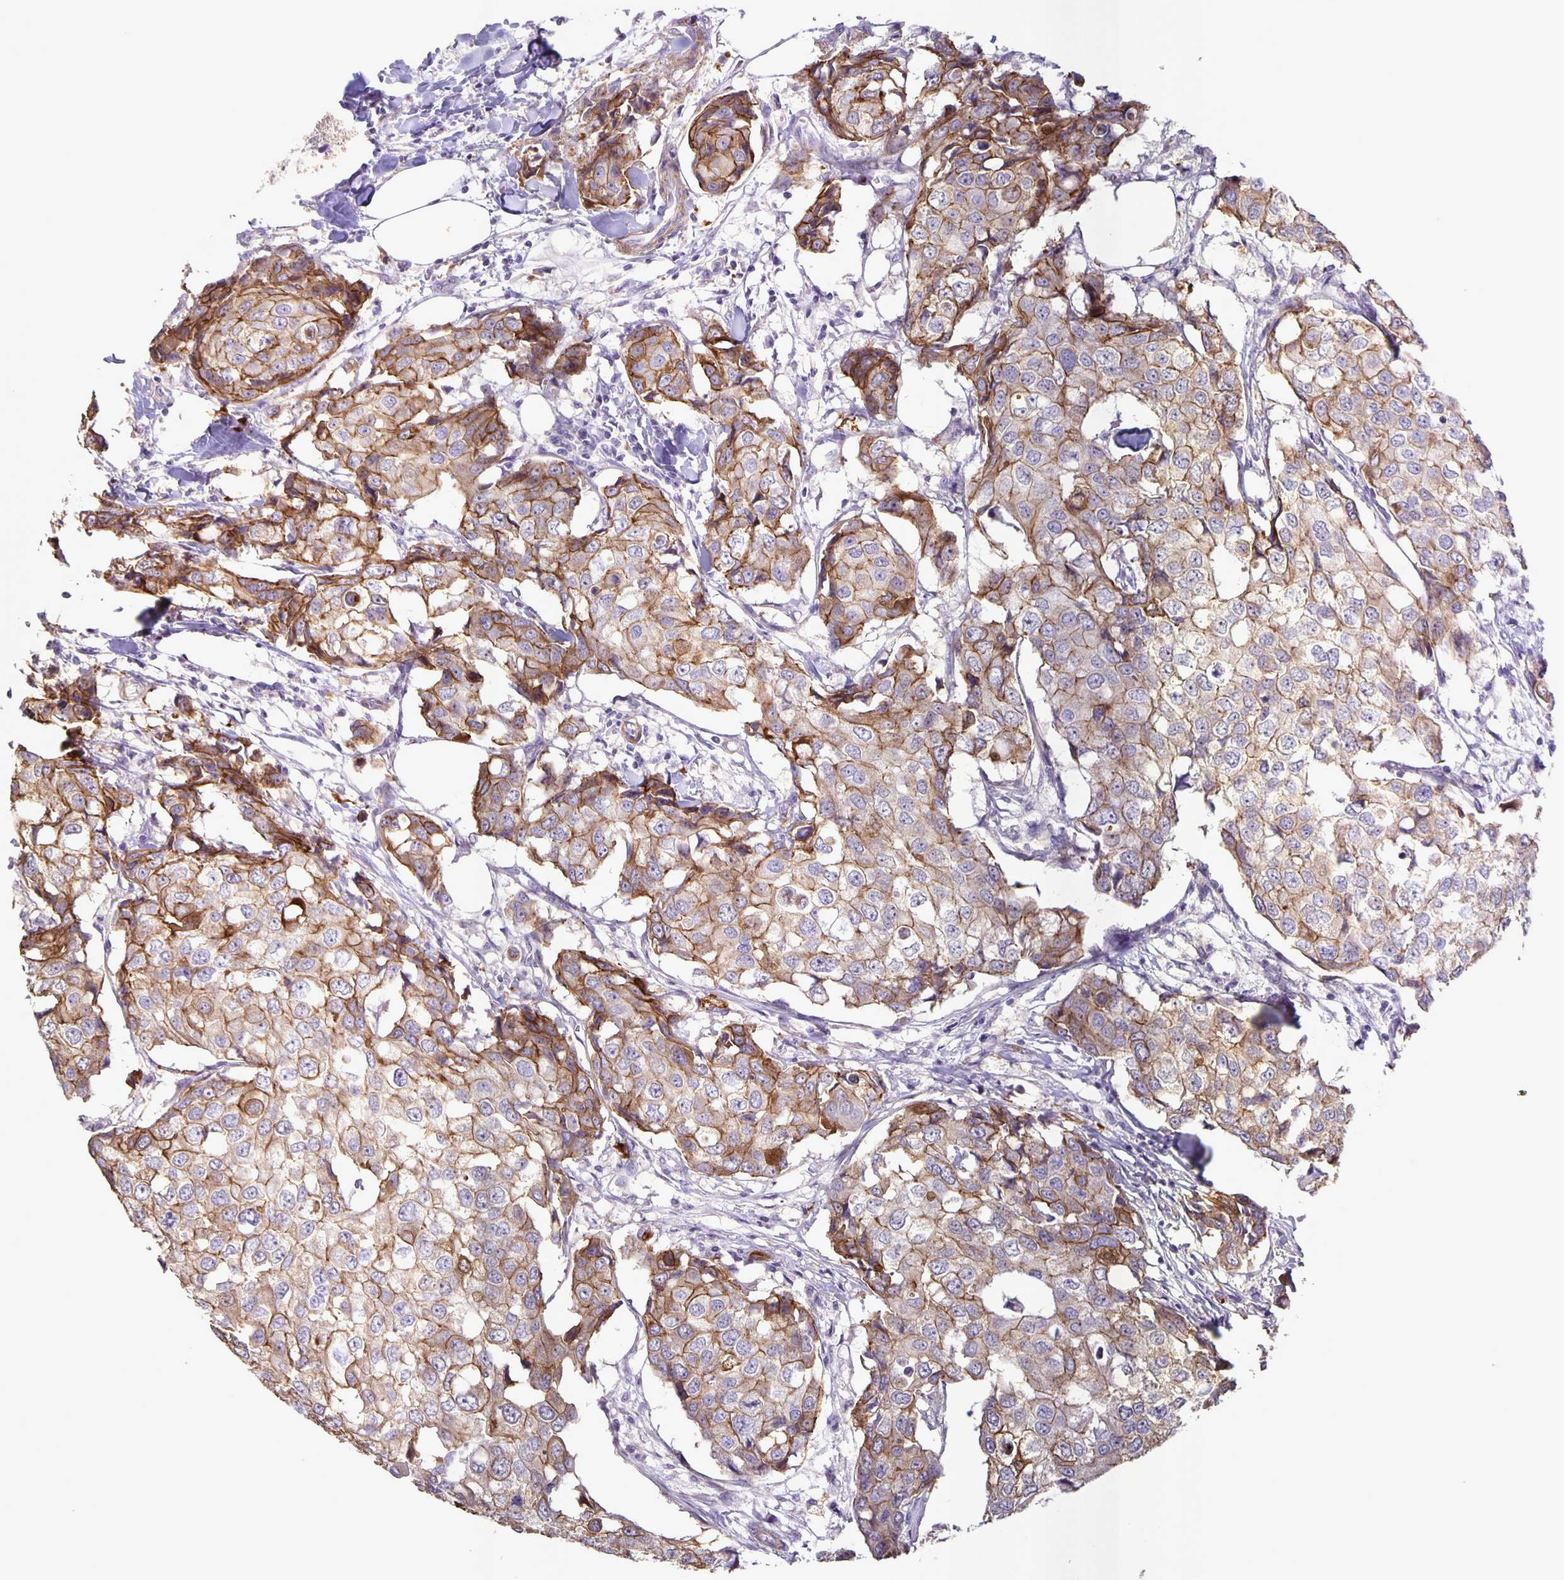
{"staining": {"intensity": "moderate", "quantity": "<25%", "location": "cytoplasmic/membranous"}, "tissue": "breast cancer", "cell_type": "Tumor cells", "image_type": "cancer", "snomed": [{"axis": "morphology", "description": "Duct carcinoma"}, {"axis": "topography", "description": "Breast"}], "caption": "About <25% of tumor cells in breast cancer show moderate cytoplasmic/membranous protein positivity as visualized by brown immunohistochemical staining.", "gene": "SRCIN1", "patient": {"sex": "female", "age": 27}}